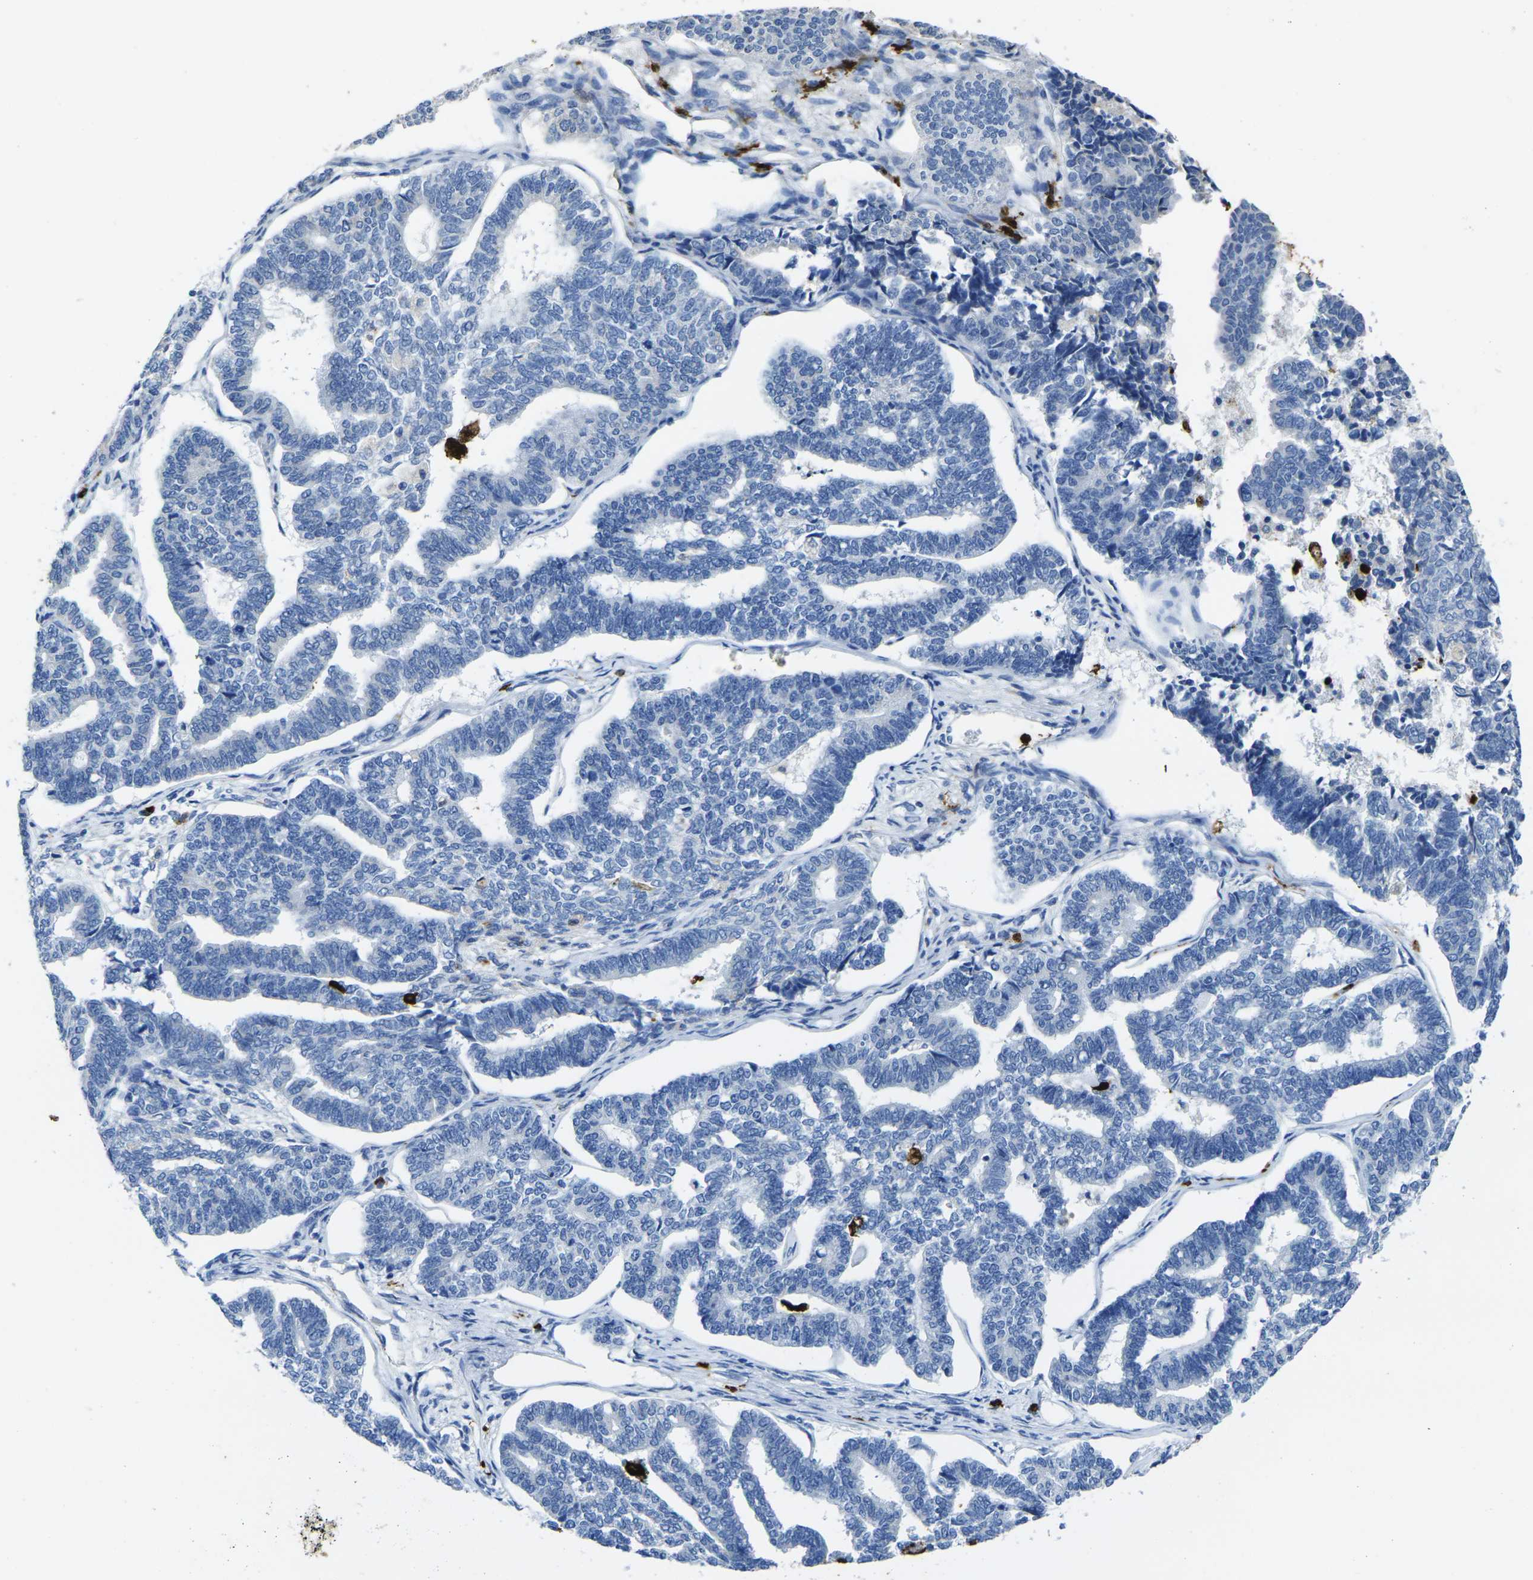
{"staining": {"intensity": "negative", "quantity": "none", "location": "none"}, "tissue": "endometrial cancer", "cell_type": "Tumor cells", "image_type": "cancer", "snomed": [{"axis": "morphology", "description": "Adenocarcinoma, NOS"}, {"axis": "topography", "description": "Endometrium"}], "caption": "Tumor cells are negative for protein expression in human endometrial cancer (adenocarcinoma).", "gene": "S100A9", "patient": {"sex": "female", "age": 70}}